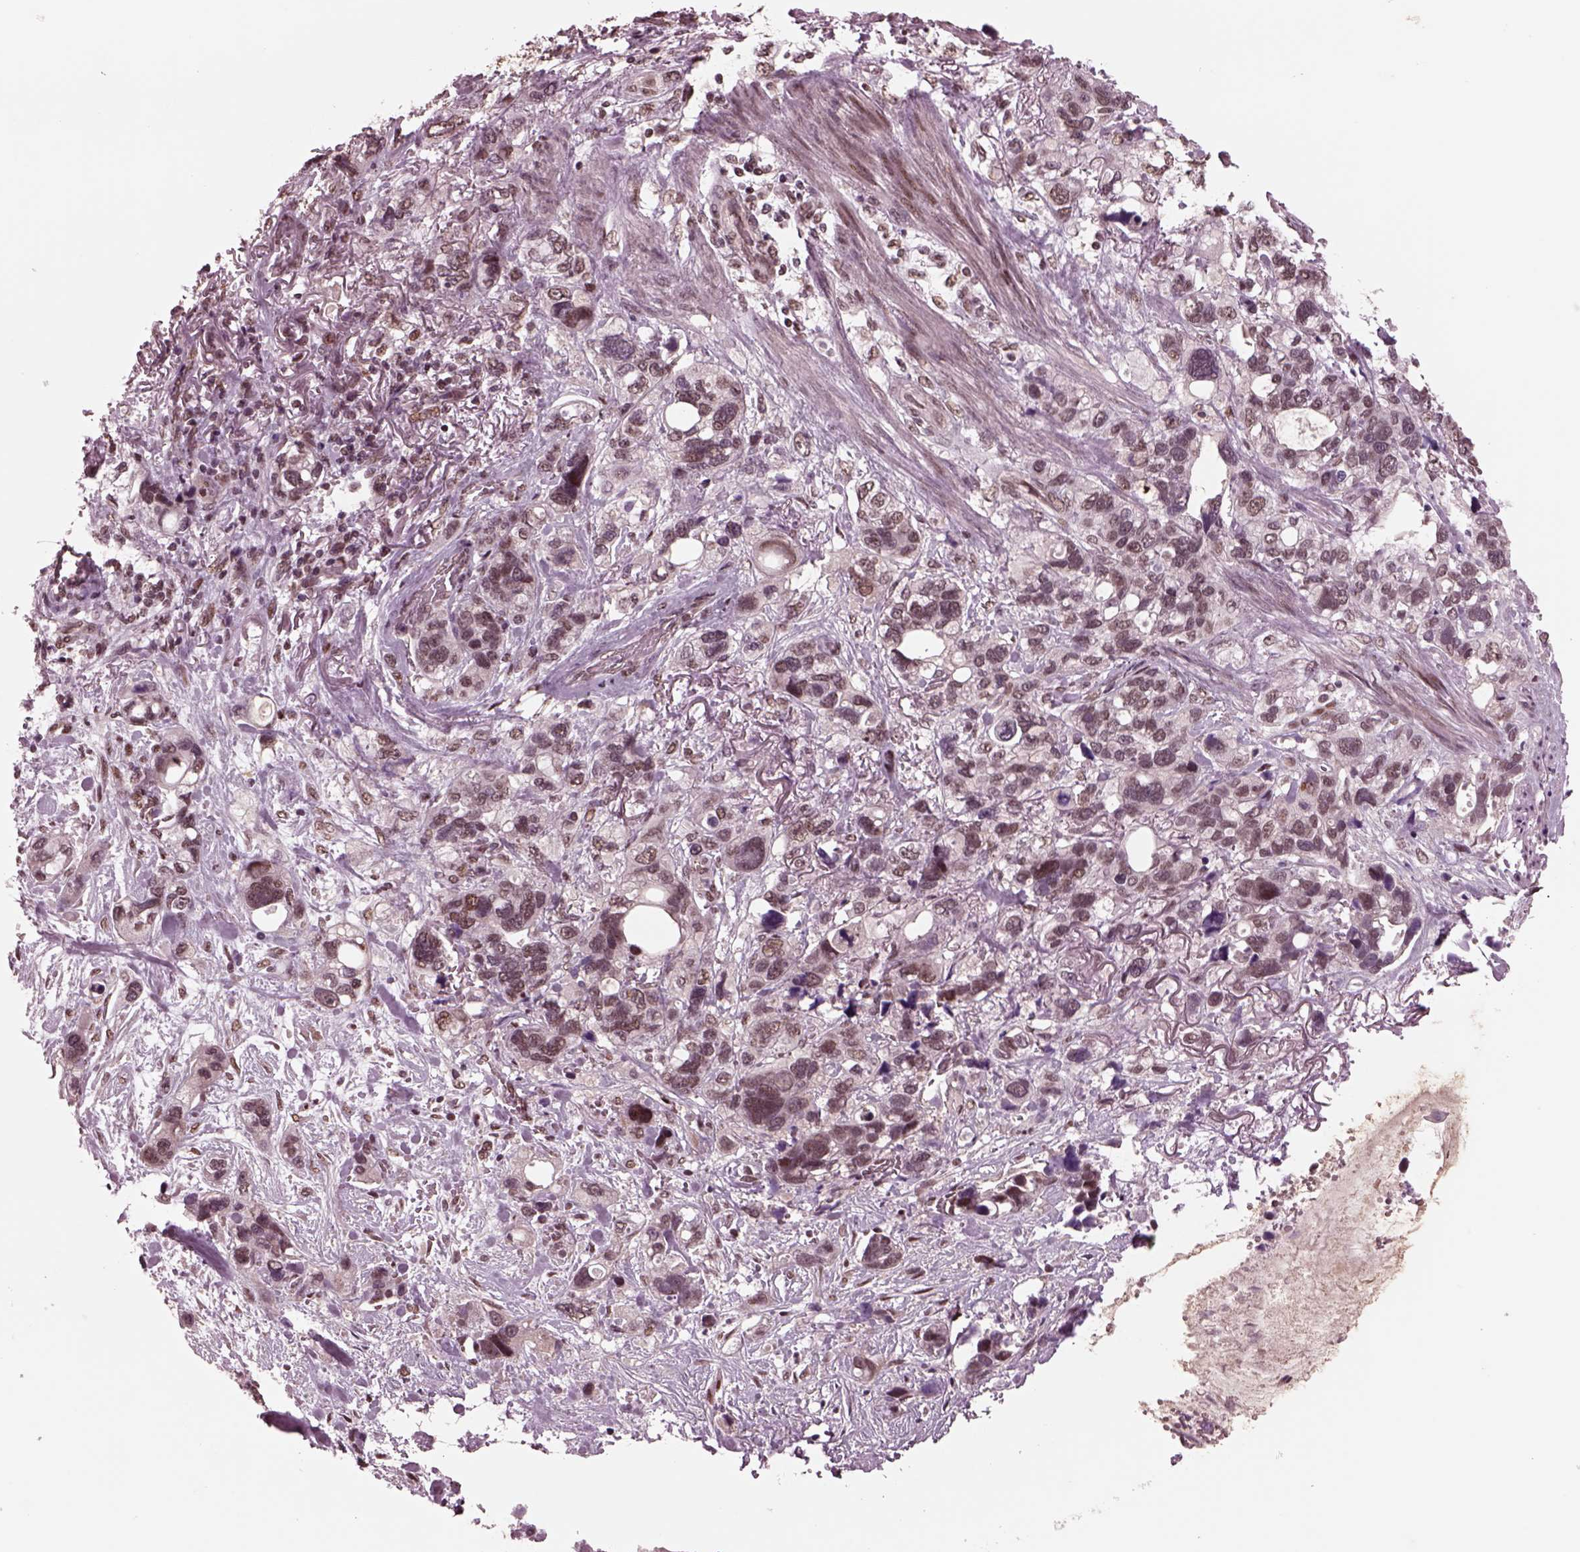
{"staining": {"intensity": "weak", "quantity": "25%-75%", "location": "nuclear"}, "tissue": "stomach cancer", "cell_type": "Tumor cells", "image_type": "cancer", "snomed": [{"axis": "morphology", "description": "Adenocarcinoma, NOS"}, {"axis": "topography", "description": "Stomach, upper"}], "caption": "A brown stain shows weak nuclear staining of a protein in human stomach cancer (adenocarcinoma) tumor cells. The protein is shown in brown color, while the nuclei are stained blue.", "gene": "NAP1L5", "patient": {"sex": "female", "age": 81}}